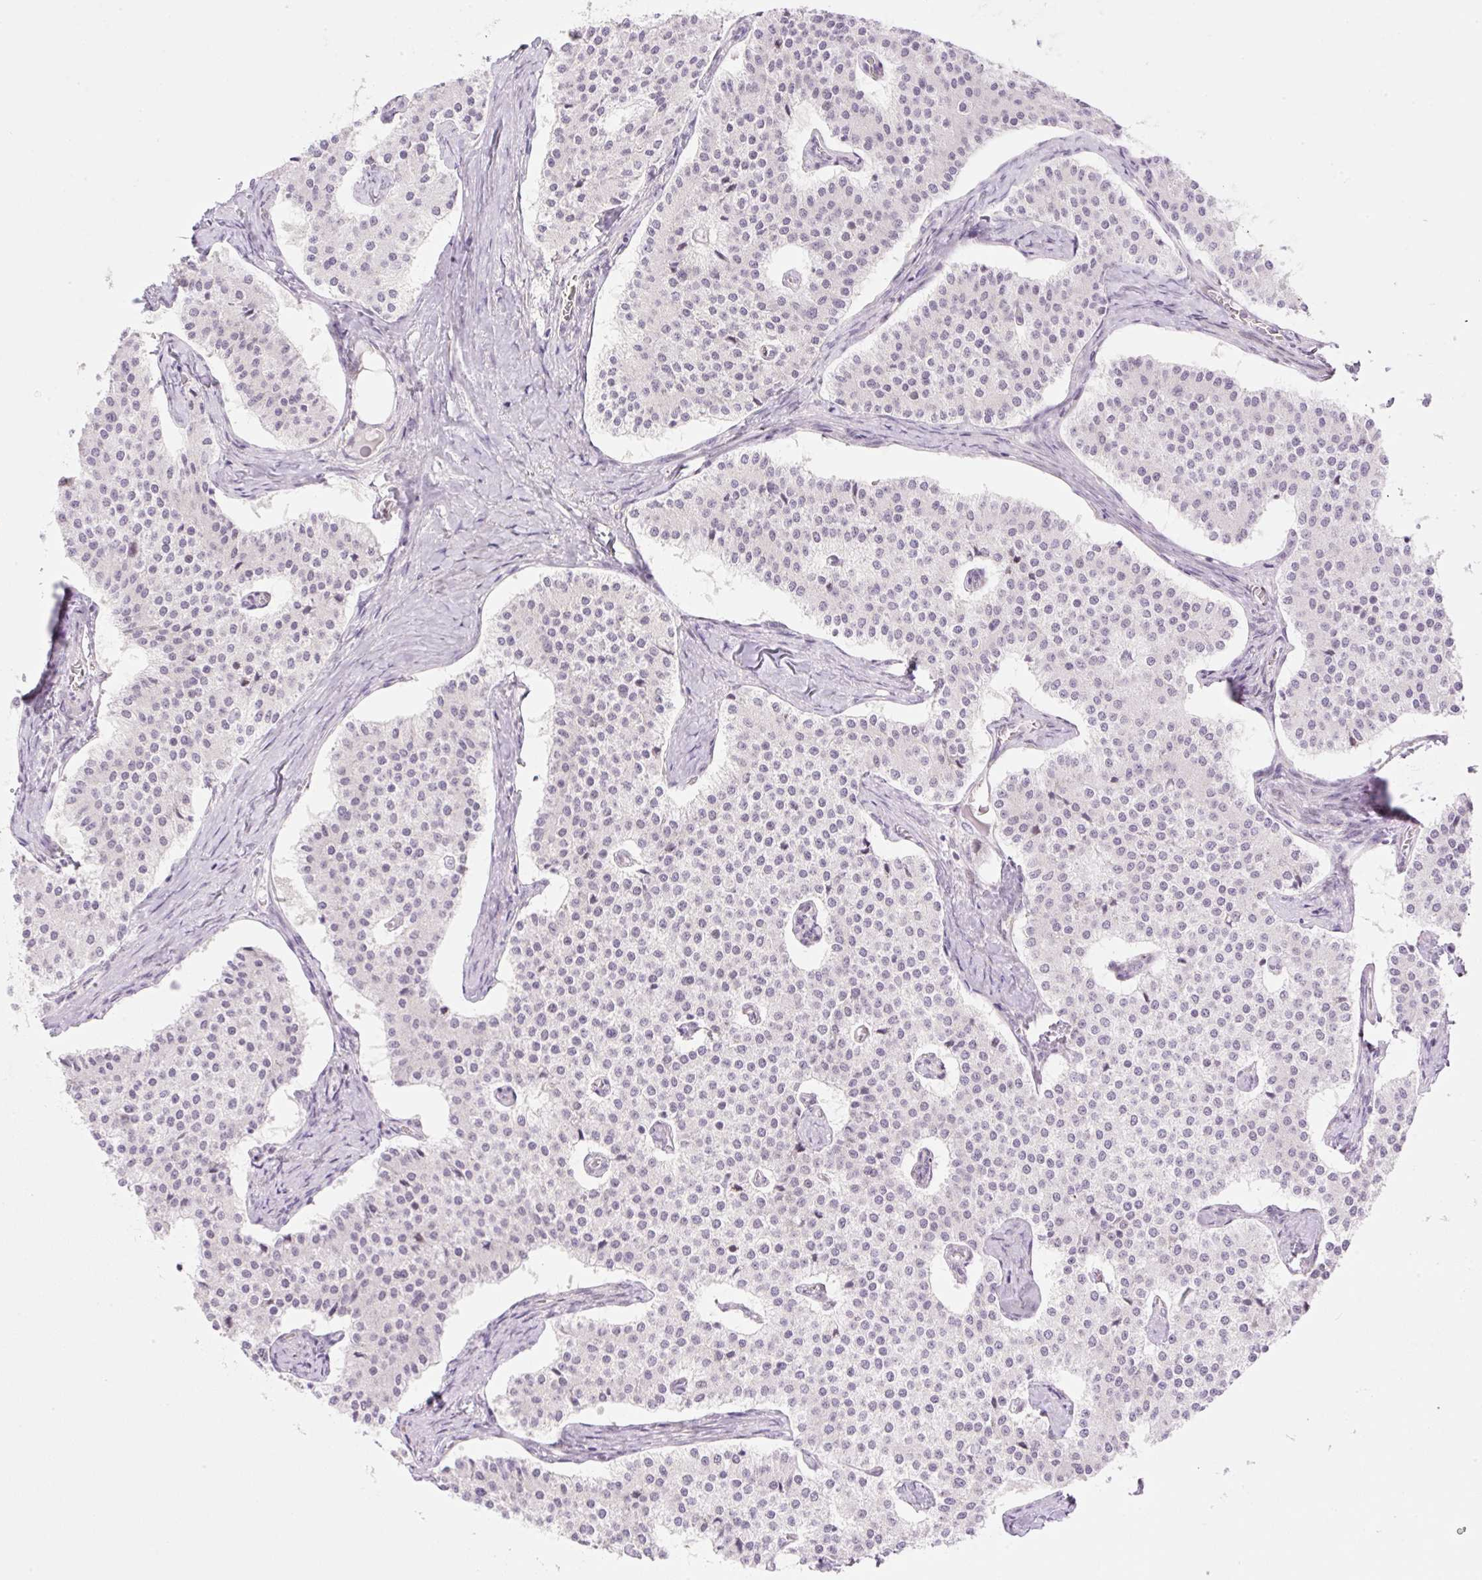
{"staining": {"intensity": "negative", "quantity": "none", "location": "none"}, "tissue": "carcinoid", "cell_type": "Tumor cells", "image_type": "cancer", "snomed": [{"axis": "morphology", "description": "Carcinoid, malignant, NOS"}, {"axis": "topography", "description": "Colon"}], "caption": "Tumor cells show no significant protein positivity in carcinoid.", "gene": "ZFP41", "patient": {"sex": "female", "age": 52}}